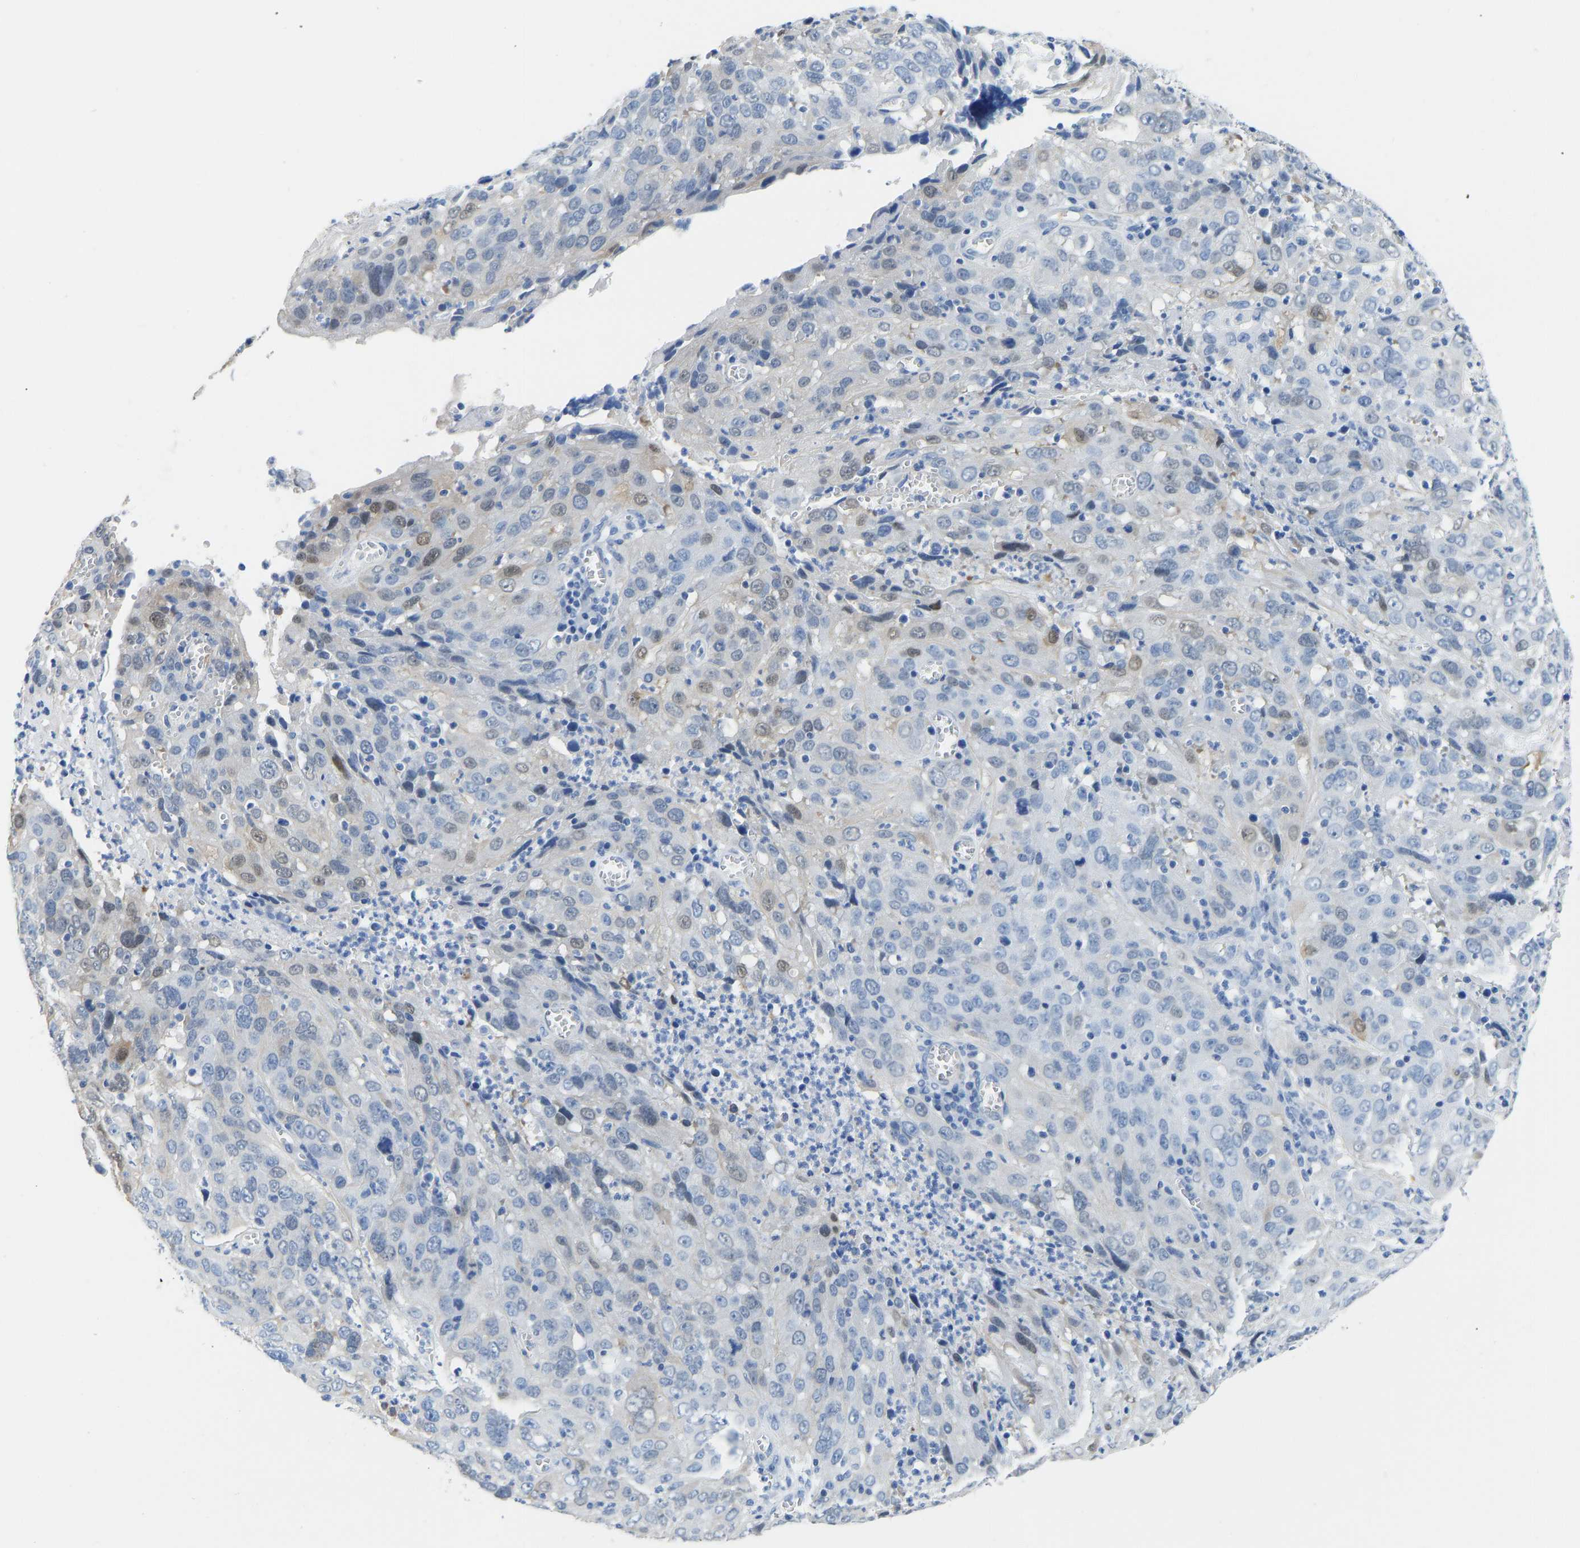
{"staining": {"intensity": "weak", "quantity": "<25%", "location": "nuclear"}, "tissue": "cervical cancer", "cell_type": "Tumor cells", "image_type": "cancer", "snomed": [{"axis": "morphology", "description": "Squamous cell carcinoma, NOS"}, {"axis": "topography", "description": "Cervix"}], "caption": "Immunohistochemistry of cervical cancer reveals no expression in tumor cells.", "gene": "NKAIN3", "patient": {"sex": "female", "age": 32}}